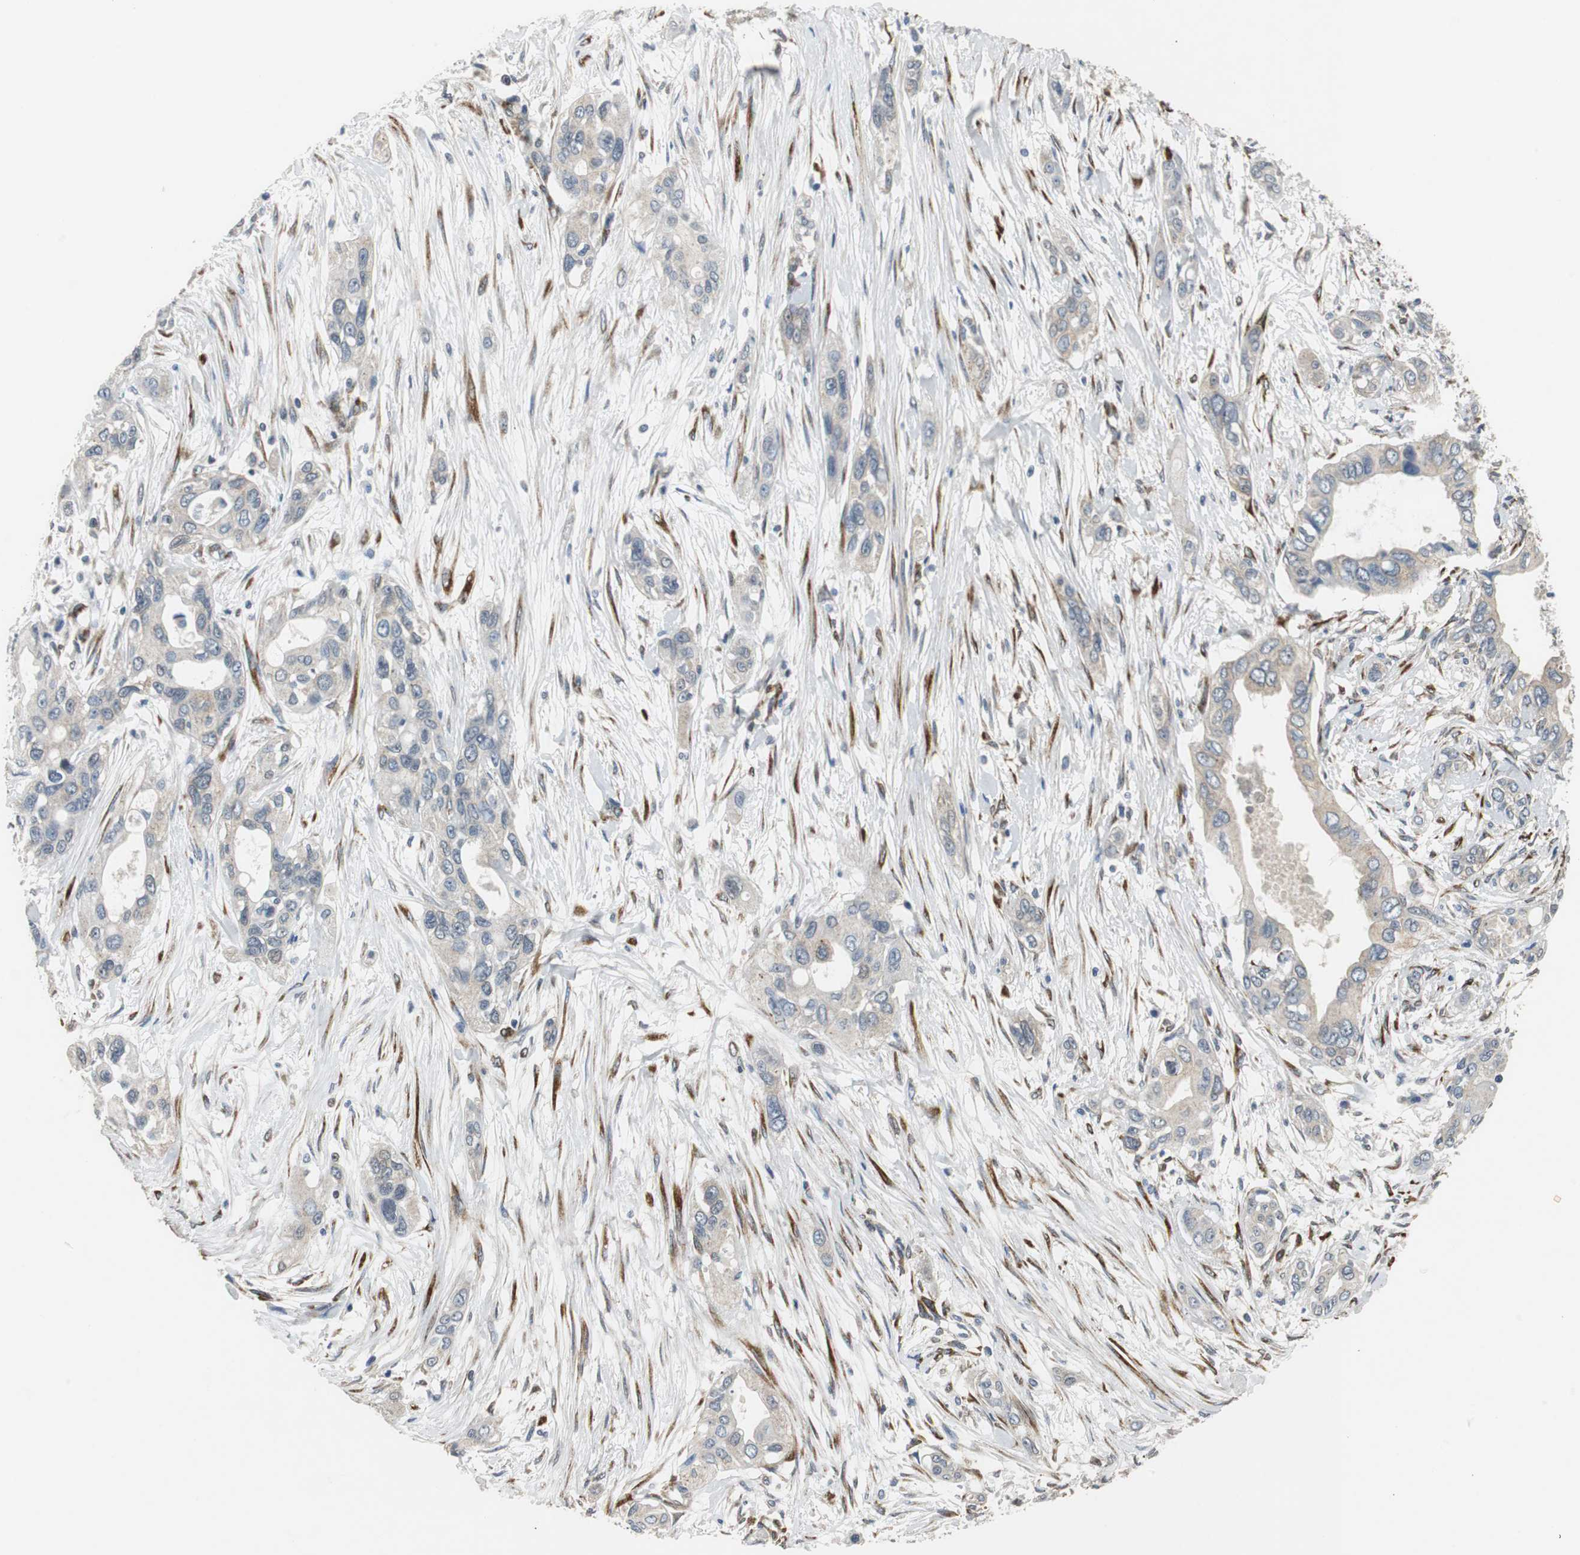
{"staining": {"intensity": "weak", "quantity": ">75%", "location": "cytoplasmic/membranous"}, "tissue": "pancreatic cancer", "cell_type": "Tumor cells", "image_type": "cancer", "snomed": [{"axis": "morphology", "description": "Adenocarcinoma, NOS"}, {"axis": "topography", "description": "Pancreas"}], "caption": "Immunohistochemistry image of pancreatic adenocarcinoma stained for a protein (brown), which shows low levels of weak cytoplasmic/membranous staining in about >75% of tumor cells.", "gene": "ISCU", "patient": {"sex": "female", "age": 60}}